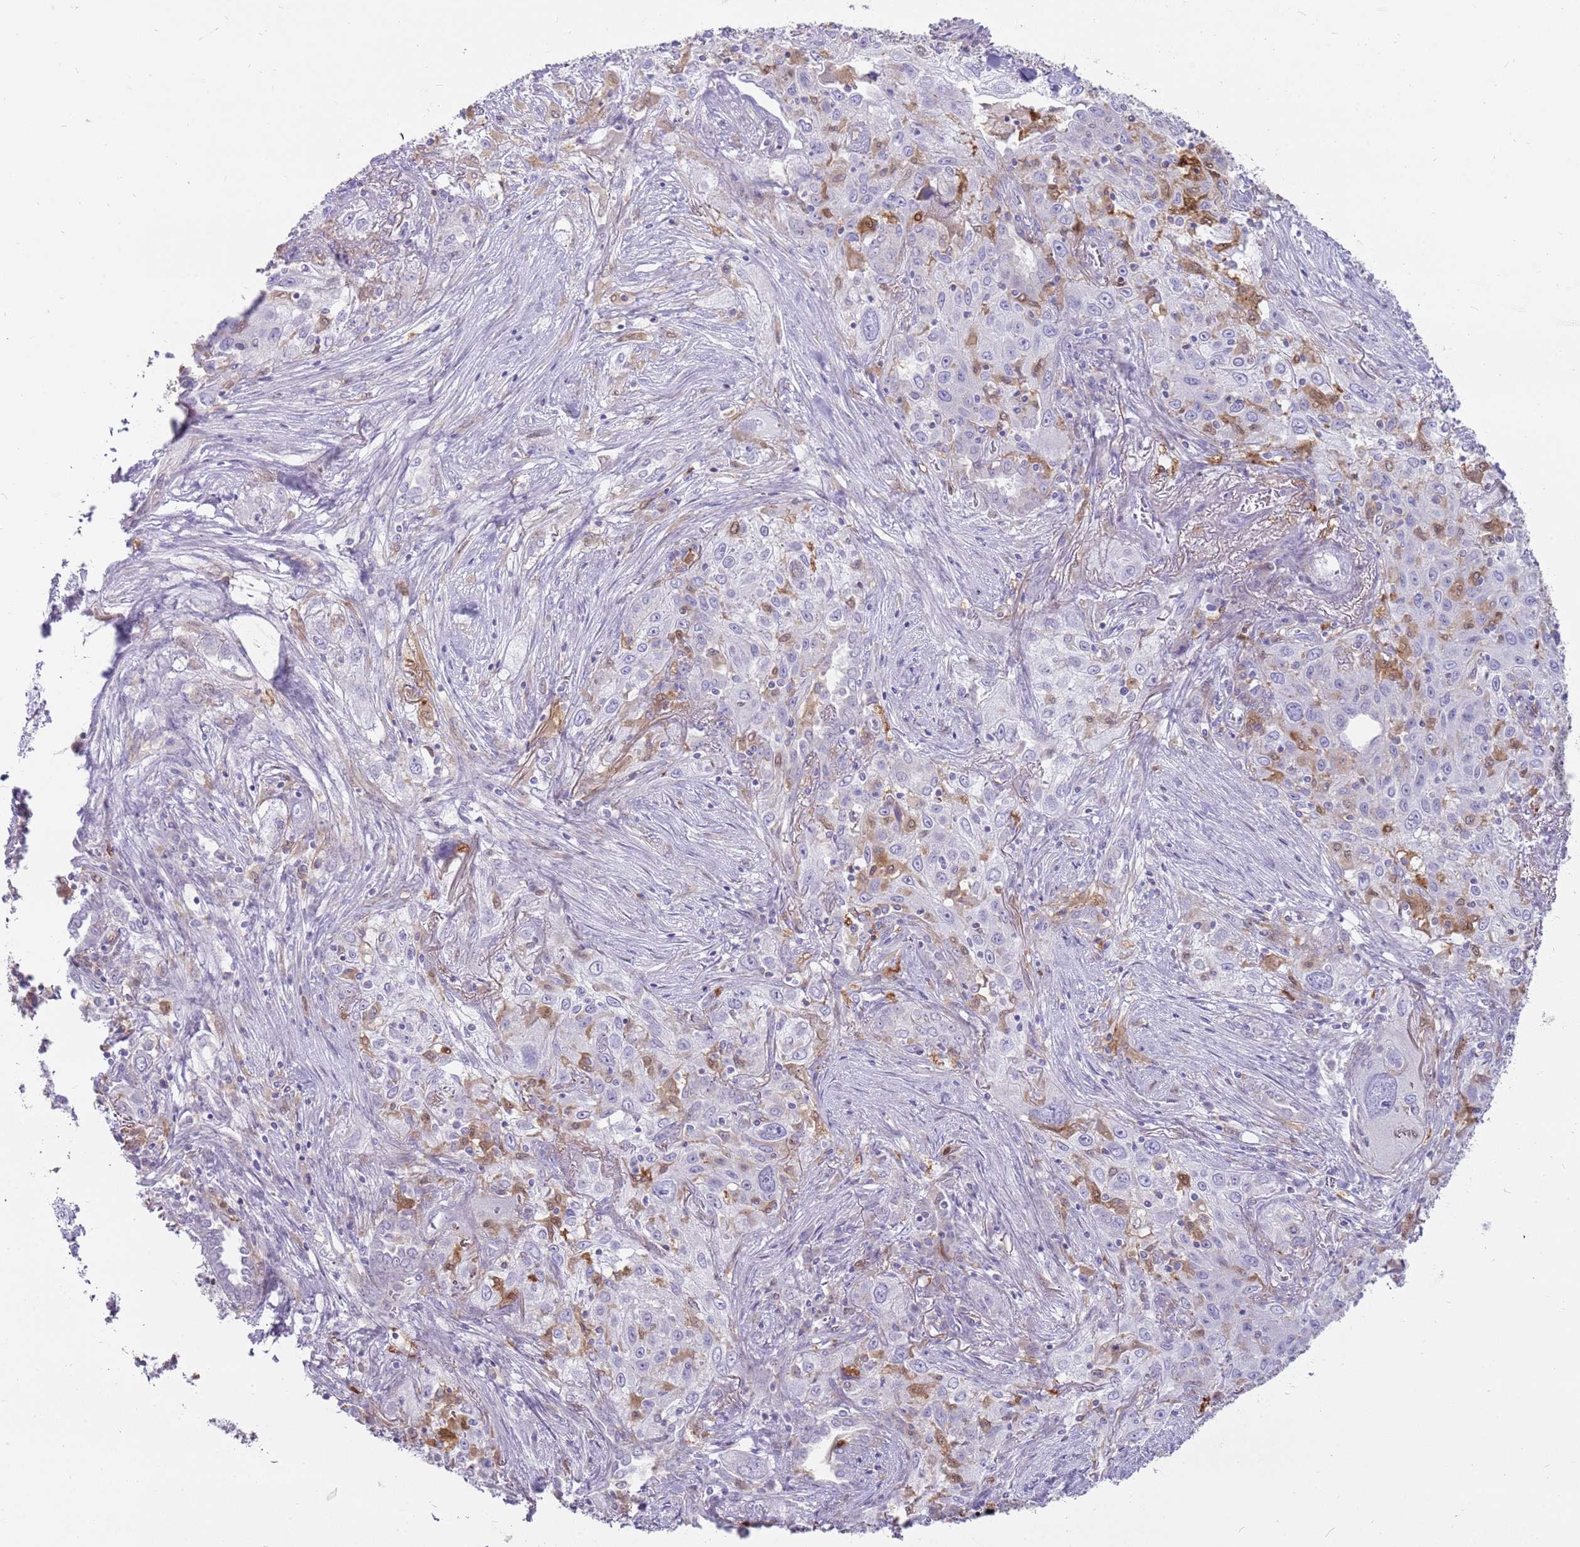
{"staining": {"intensity": "negative", "quantity": "none", "location": "none"}, "tissue": "lung cancer", "cell_type": "Tumor cells", "image_type": "cancer", "snomed": [{"axis": "morphology", "description": "Squamous cell carcinoma, NOS"}, {"axis": "topography", "description": "Lung"}], "caption": "Tumor cells are negative for protein expression in human lung cancer (squamous cell carcinoma).", "gene": "DIPK1C", "patient": {"sex": "female", "age": 69}}